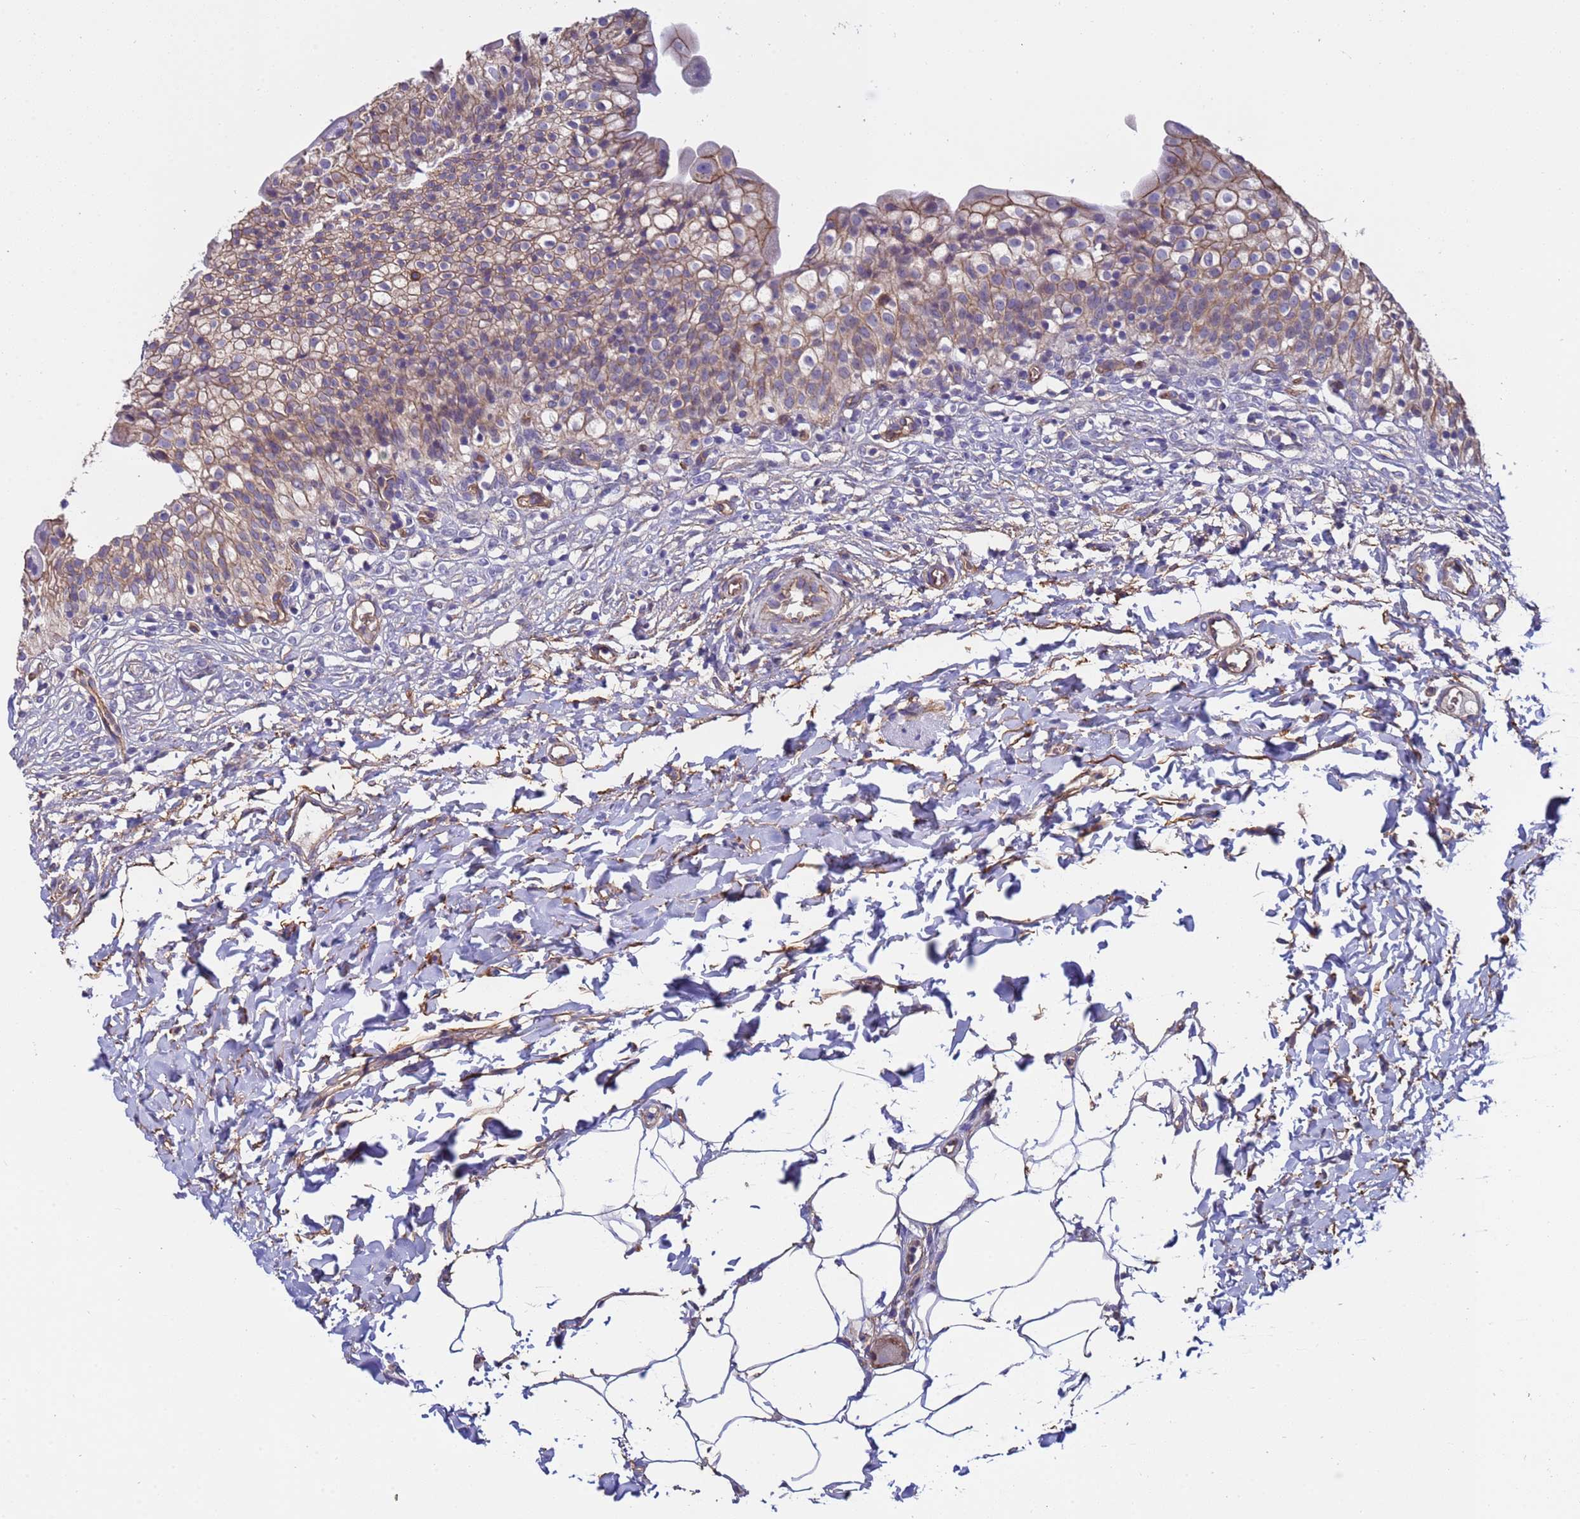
{"staining": {"intensity": "moderate", "quantity": ">75%", "location": "cytoplasmic/membranous"}, "tissue": "urinary bladder", "cell_type": "Urothelial cells", "image_type": "normal", "snomed": [{"axis": "morphology", "description": "Normal tissue, NOS"}, {"axis": "topography", "description": "Urinary bladder"}], "caption": "Protein analysis of normal urinary bladder exhibits moderate cytoplasmic/membranous expression in about >75% of urothelial cells. The staining is performed using DAB brown chromogen to label protein expression. The nuclei are counter-stained blue using hematoxylin.", "gene": "ZNF248", "patient": {"sex": "male", "age": 55}}